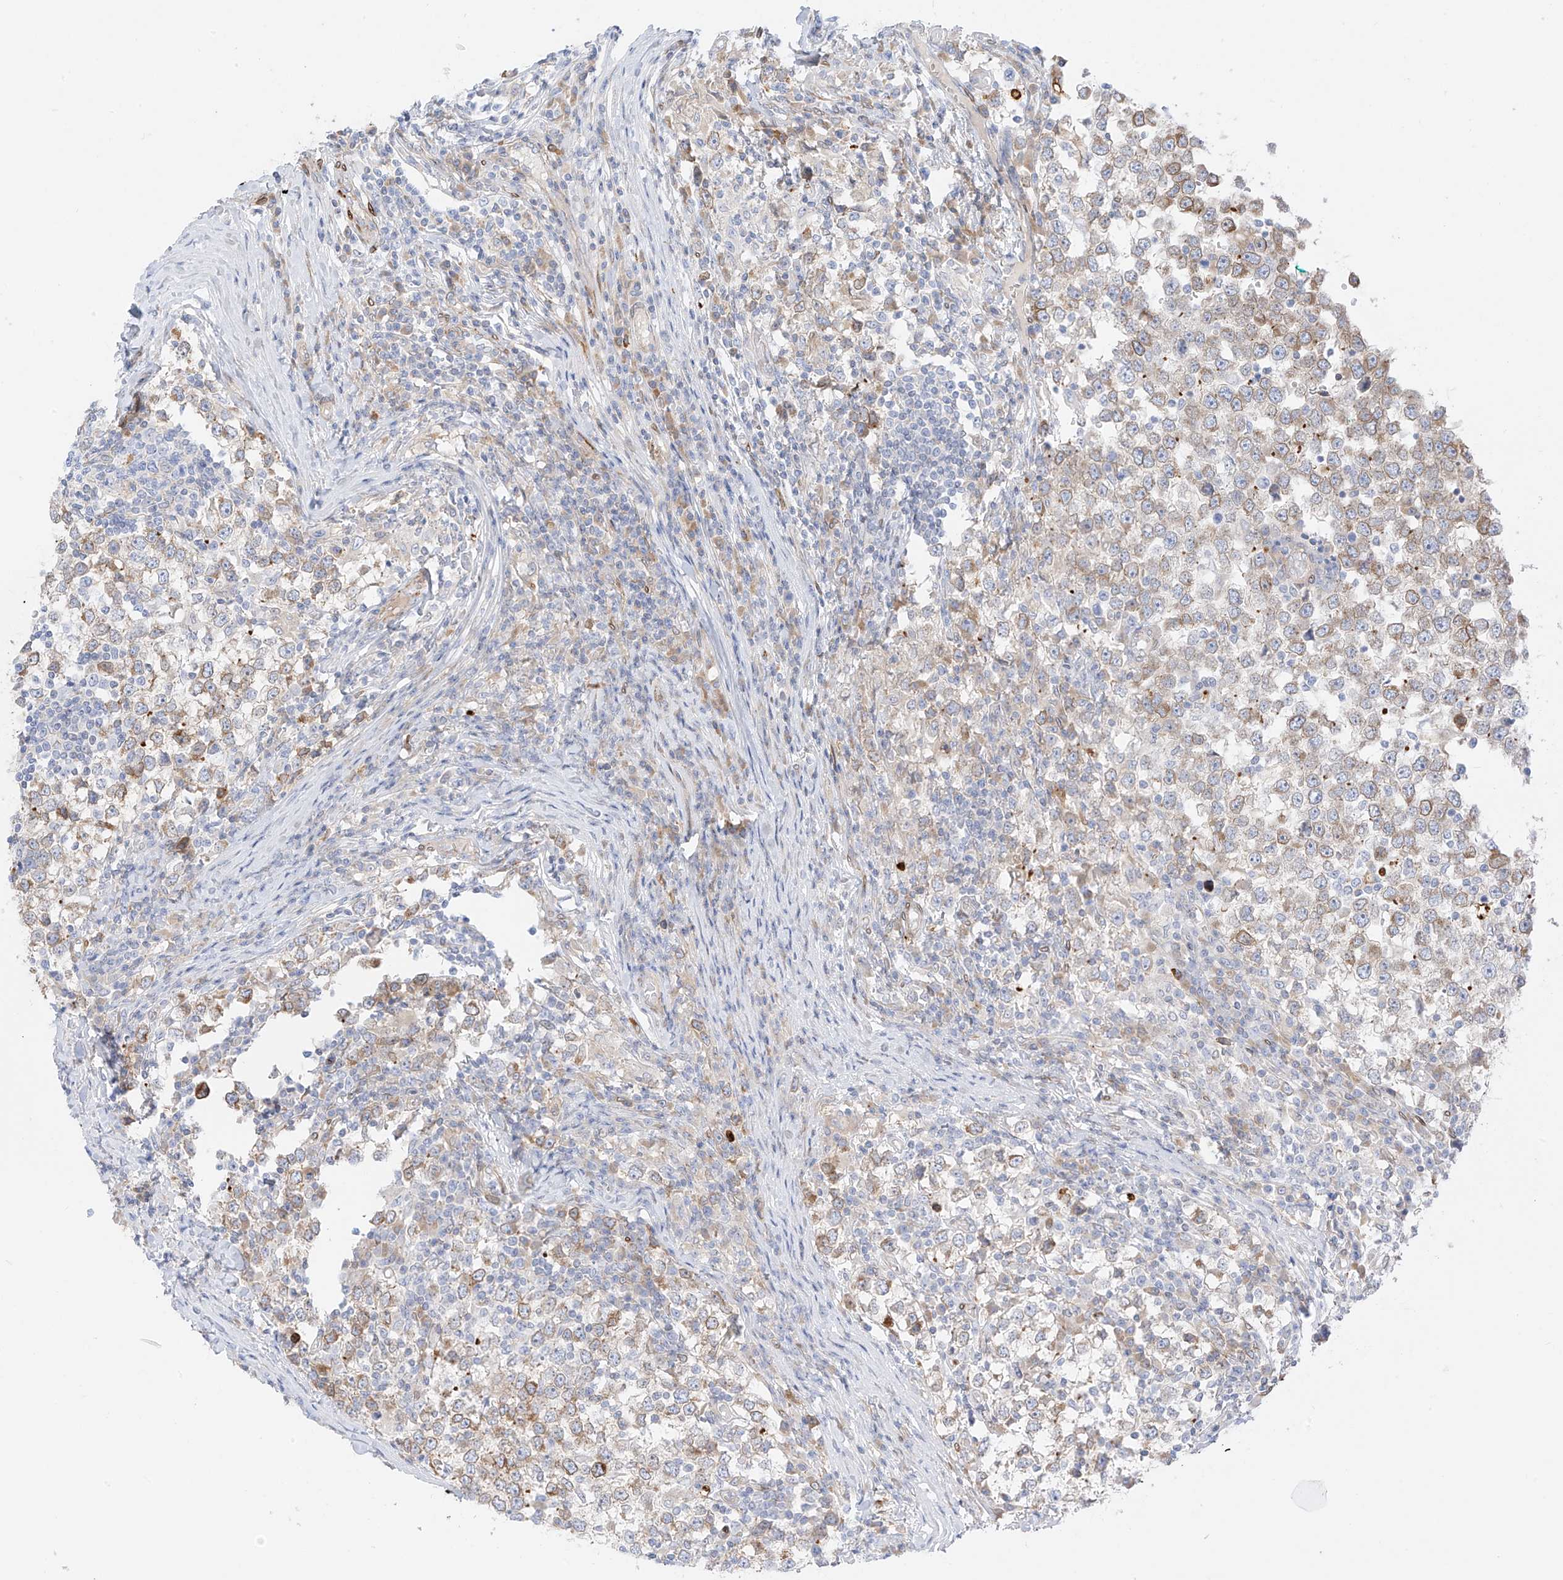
{"staining": {"intensity": "moderate", "quantity": ">75%", "location": "cytoplasmic/membranous"}, "tissue": "testis cancer", "cell_type": "Tumor cells", "image_type": "cancer", "snomed": [{"axis": "morphology", "description": "Seminoma, NOS"}, {"axis": "topography", "description": "Testis"}], "caption": "The image reveals staining of testis cancer, revealing moderate cytoplasmic/membranous protein staining (brown color) within tumor cells.", "gene": "PCYOX1", "patient": {"sex": "male", "age": 65}}